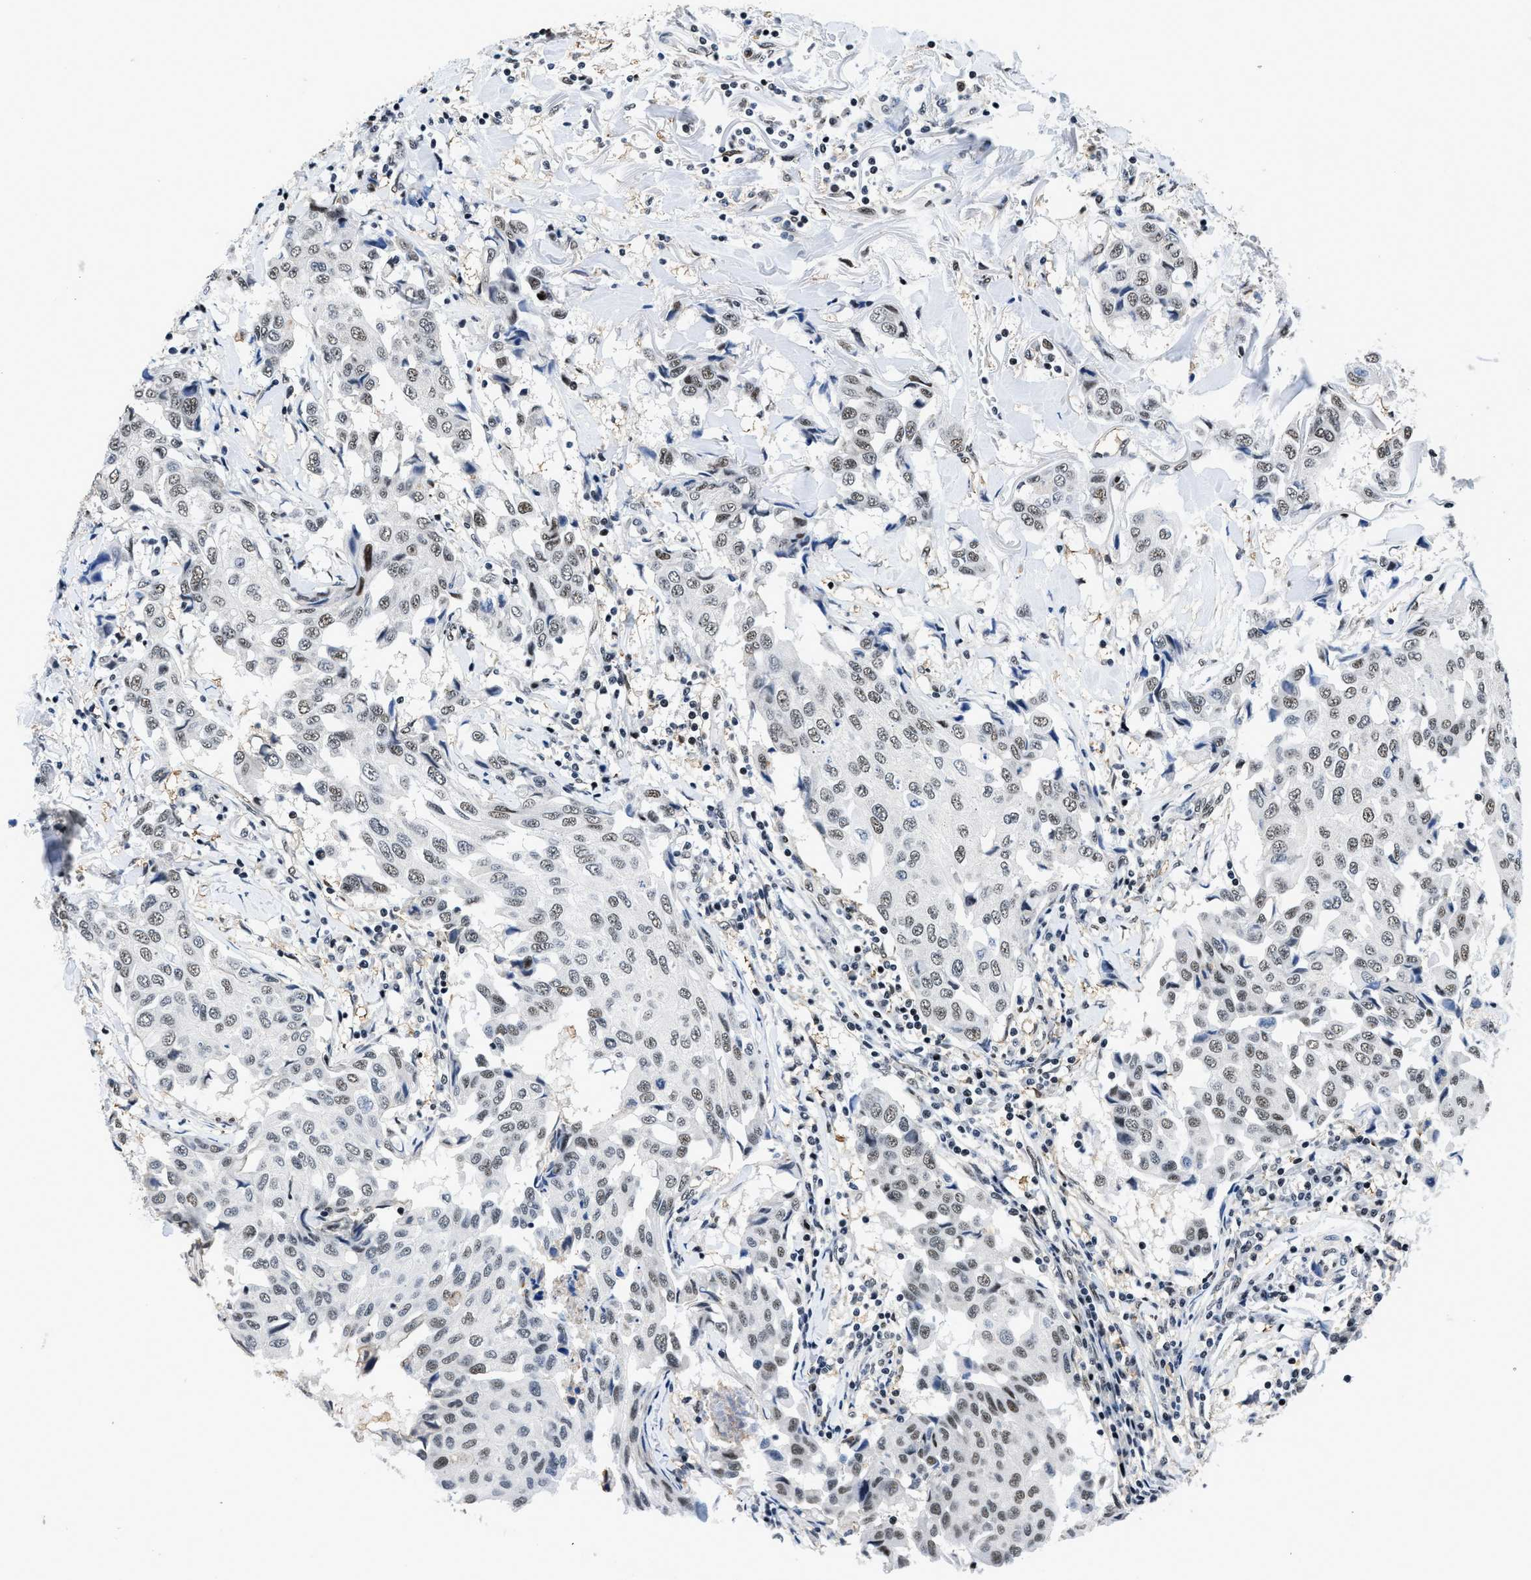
{"staining": {"intensity": "weak", "quantity": ">75%", "location": "nuclear"}, "tissue": "breast cancer", "cell_type": "Tumor cells", "image_type": "cancer", "snomed": [{"axis": "morphology", "description": "Duct carcinoma"}, {"axis": "topography", "description": "Breast"}], "caption": "Human breast cancer (intraductal carcinoma) stained with a brown dye demonstrates weak nuclear positive staining in about >75% of tumor cells.", "gene": "HNRNPH2", "patient": {"sex": "female", "age": 80}}